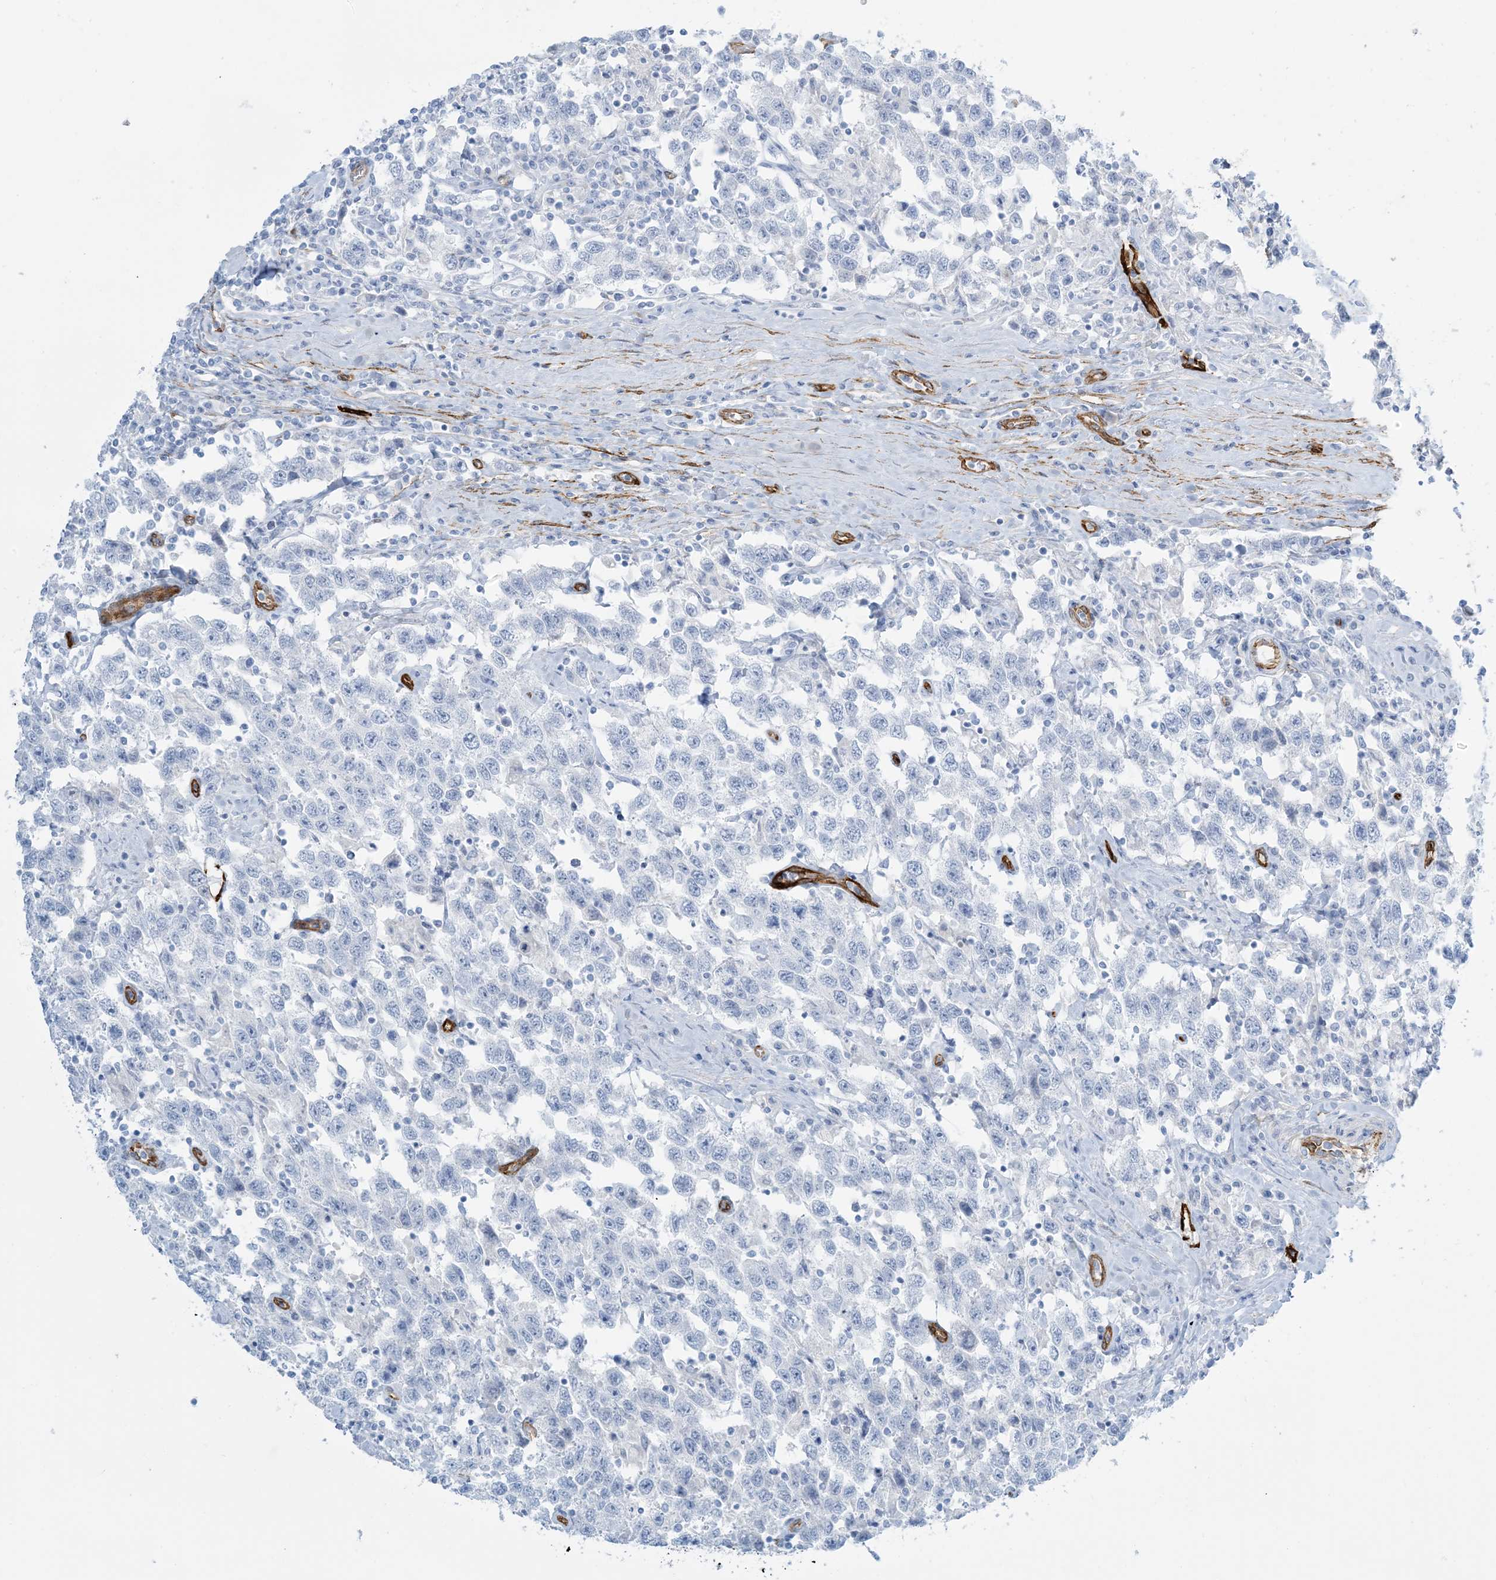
{"staining": {"intensity": "negative", "quantity": "none", "location": "none"}, "tissue": "testis cancer", "cell_type": "Tumor cells", "image_type": "cancer", "snomed": [{"axis": "morphology", "description": "Seminoma, NOS"}, {"axis": "topography", "description": "Testis"}], "caption": "Immunohistochemical staining of seminoma (testis) demonstrates no significant expression in tumor cells.", "gene": "EPS8L3", "patient": {"sex": "male", "age": 41}}